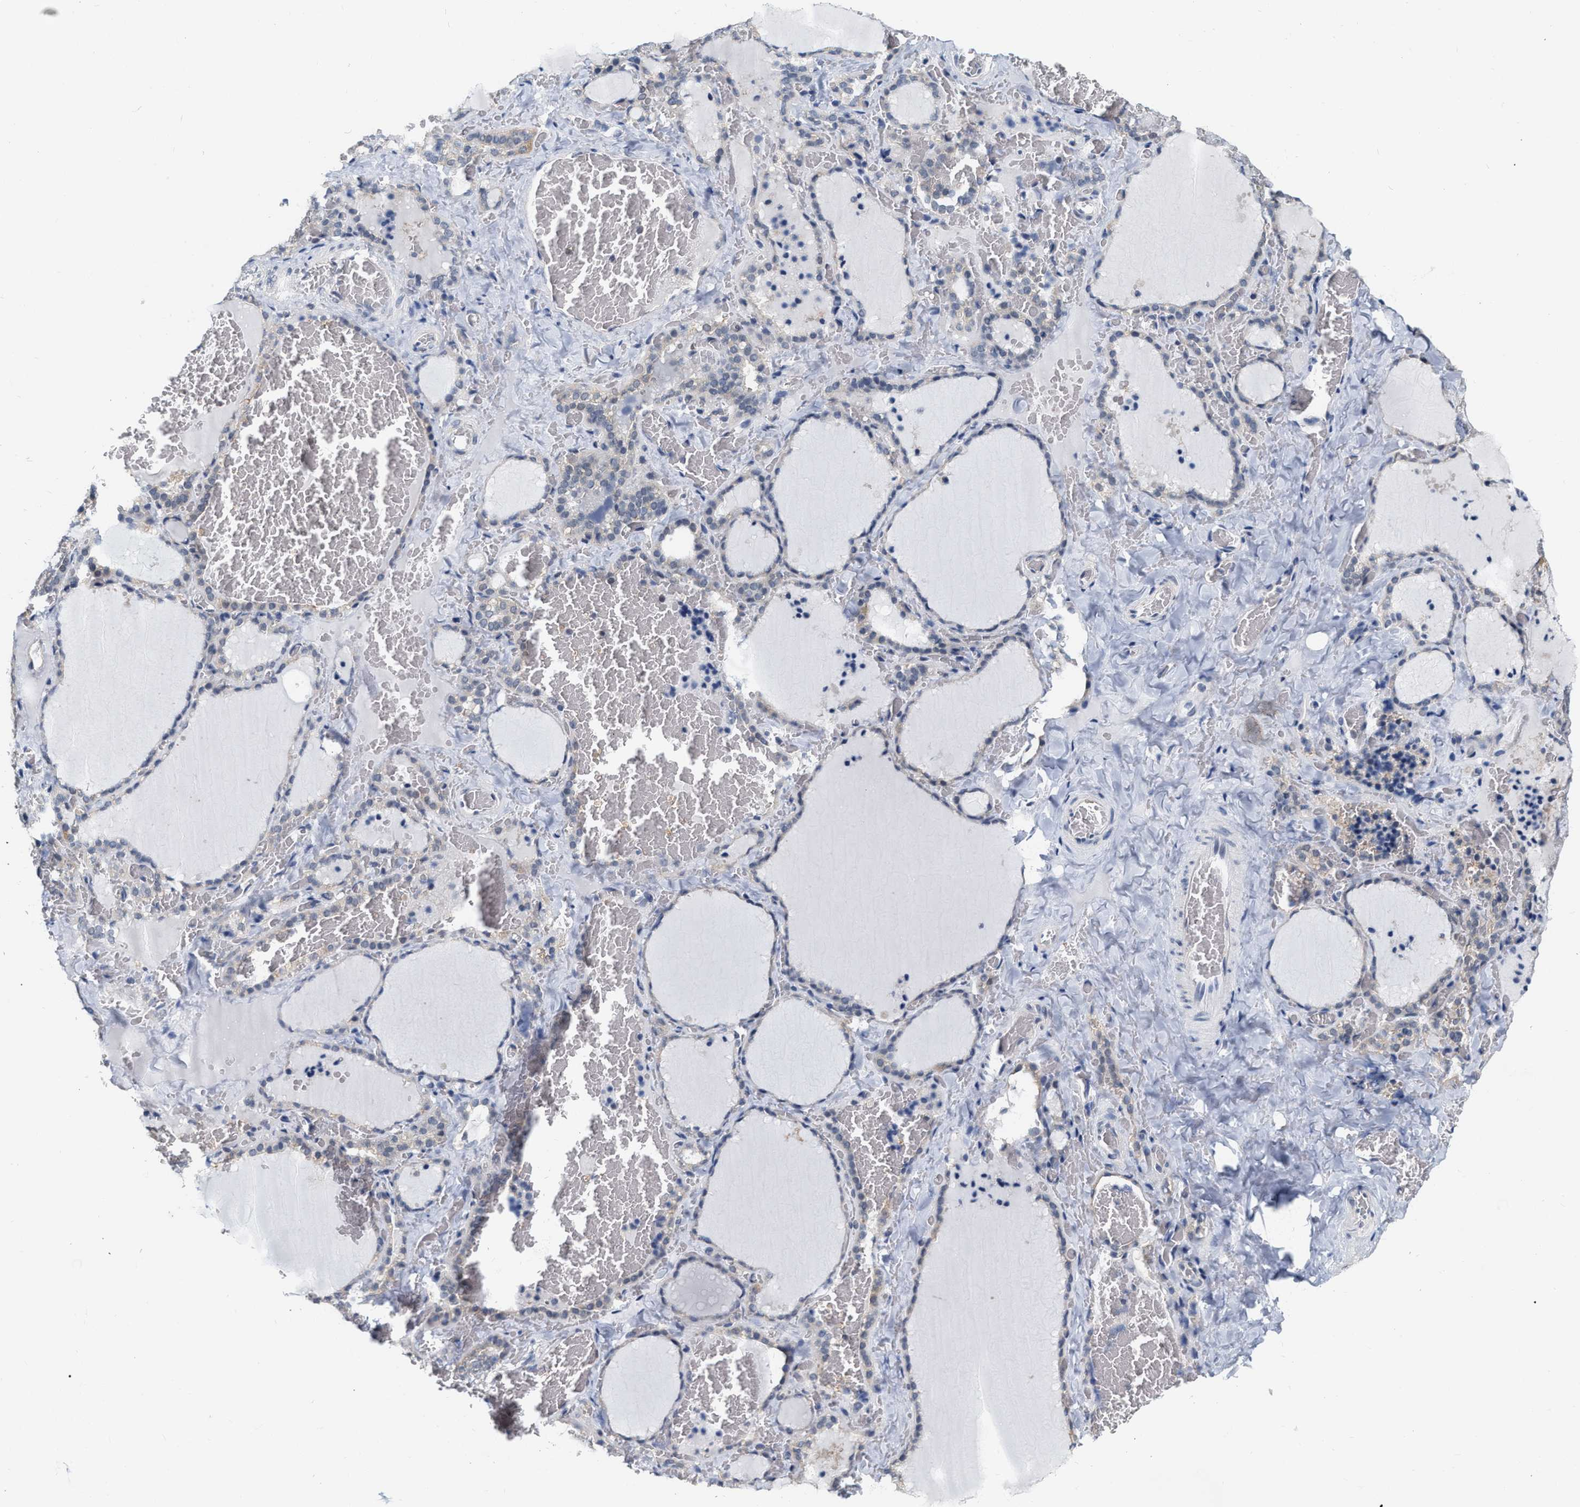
{"staining": {"intensity": "weak", "quantity": "25%-75%", "location": "cytoplasmic/membranous,nuclear"}, "tissue": "thyroid gland", "cell_type": "Glandular cells", "image_type": "normal", "snomed": [{"axis": "morphology", "description": "Normal tissue, NOS"}, {"axis": "topography", "description": "Thyroid gland"}], "caption": "Immunohistochemistry (IHC) image of normal thyroid gland: human thyroid gland stained using immunohistochemistry demonstrates low levels of weak protein expression localized specifically in the cytoplasmic/membranous,nuclear of glandular cells, appearing as a cytoplasmic/membranous,nuclear brown color.", "gene": "RUVBL1", "patient": {"sex": "female", "age": 22}}